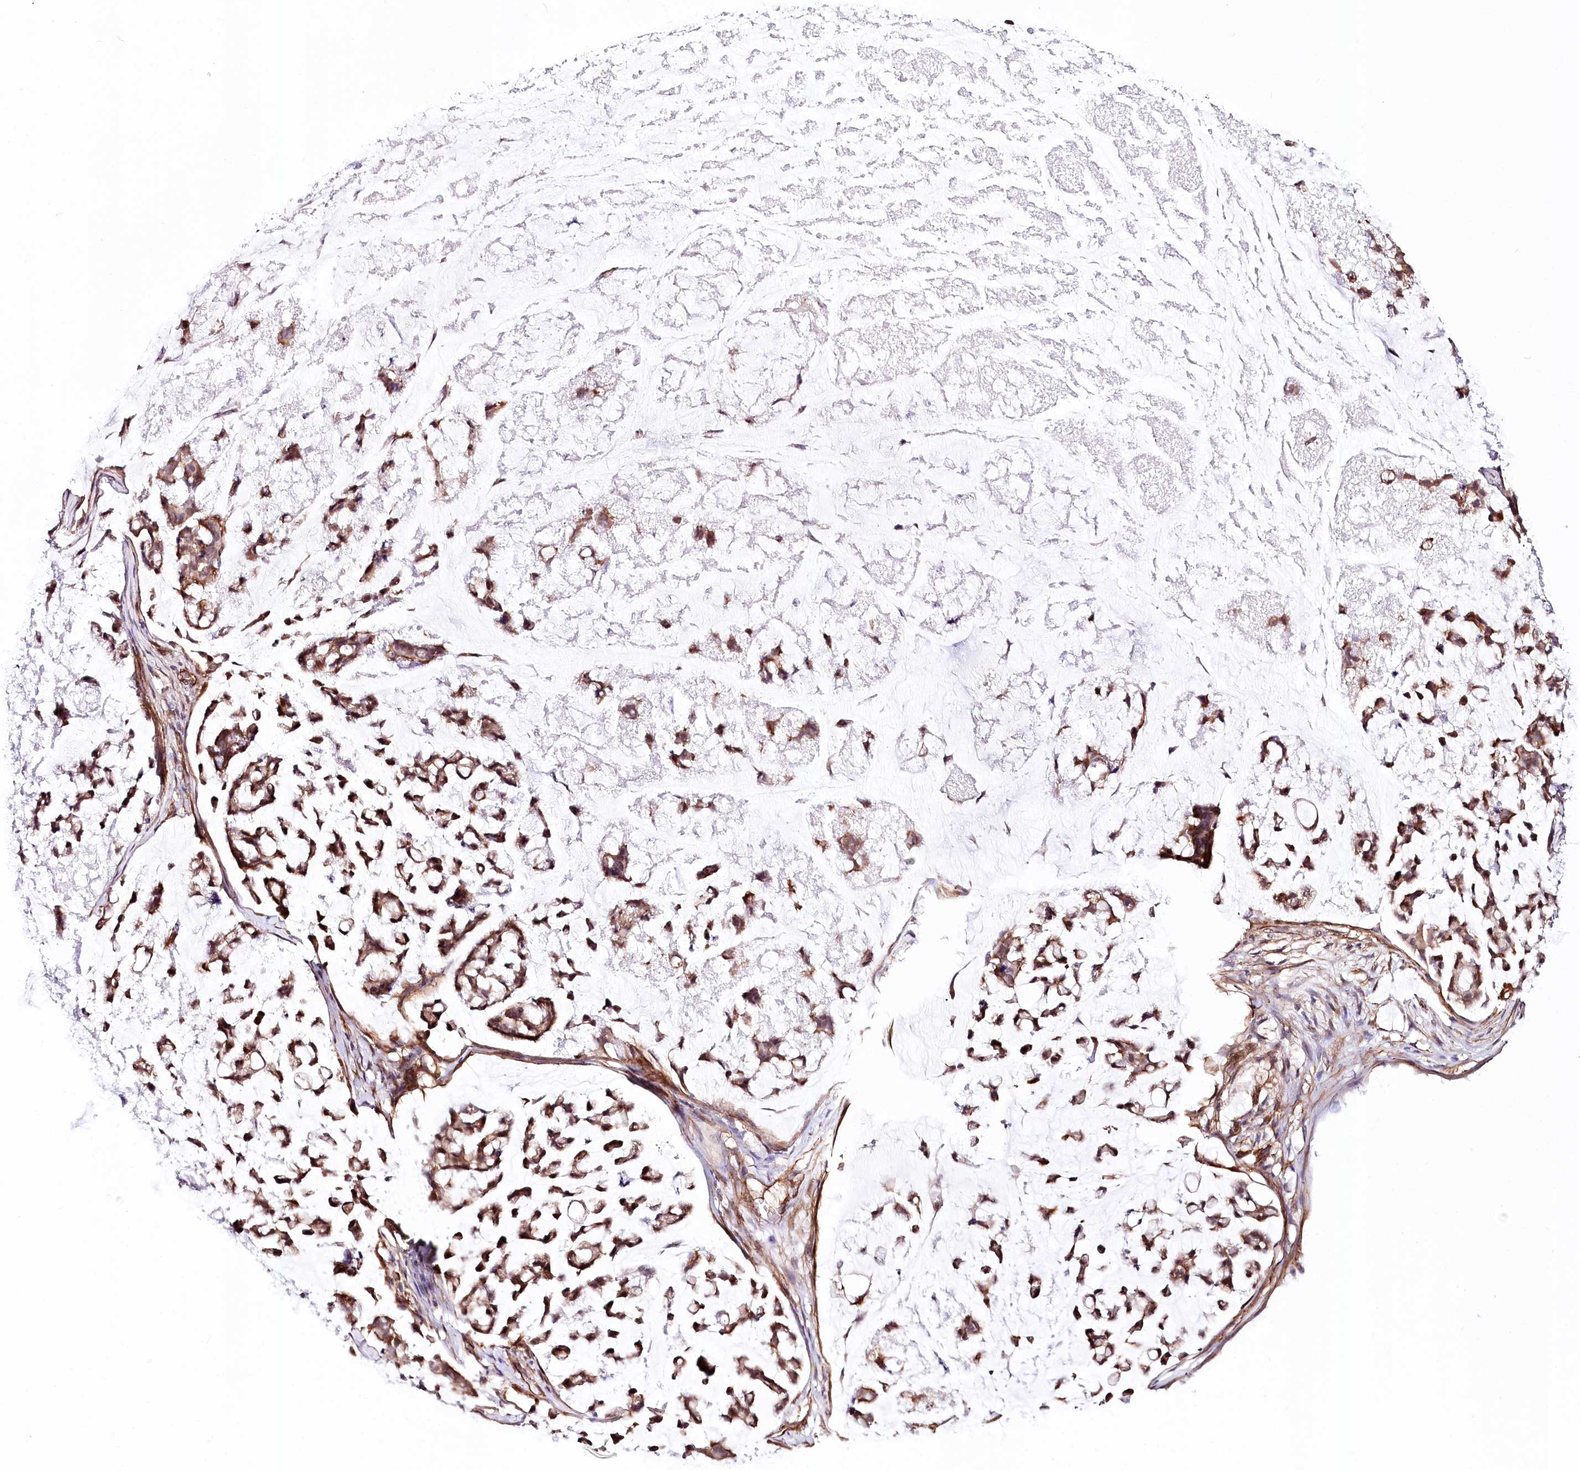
{"staining": {"intensity": "moderate", "quantity": ">75%", "location": "cytoplasmic/membranous,nuclear"}, "tissue": "stomach cancer", "cell_type": "Tumor cells", "image_type": "cancer", "snomed": [{"axis": "morphology", "description": "Adenocarcinoma, NOS"}, {"axis": "topography", "description": "Stomach, lower"}], "caption": "Immunohistochemistry (IHC) histopathology image of neoplastic tissue: human stomach cancer stained using IHC shows medium levels of moderate protein expression localized specifically in the cytoplasmic/membranous and nuclear of tumor cells, appearing as a cytoplasmic/membranous and nuclear brown color.", "gene": "PPP2R5B", "patient": {"sex": "male", "age": 67}}